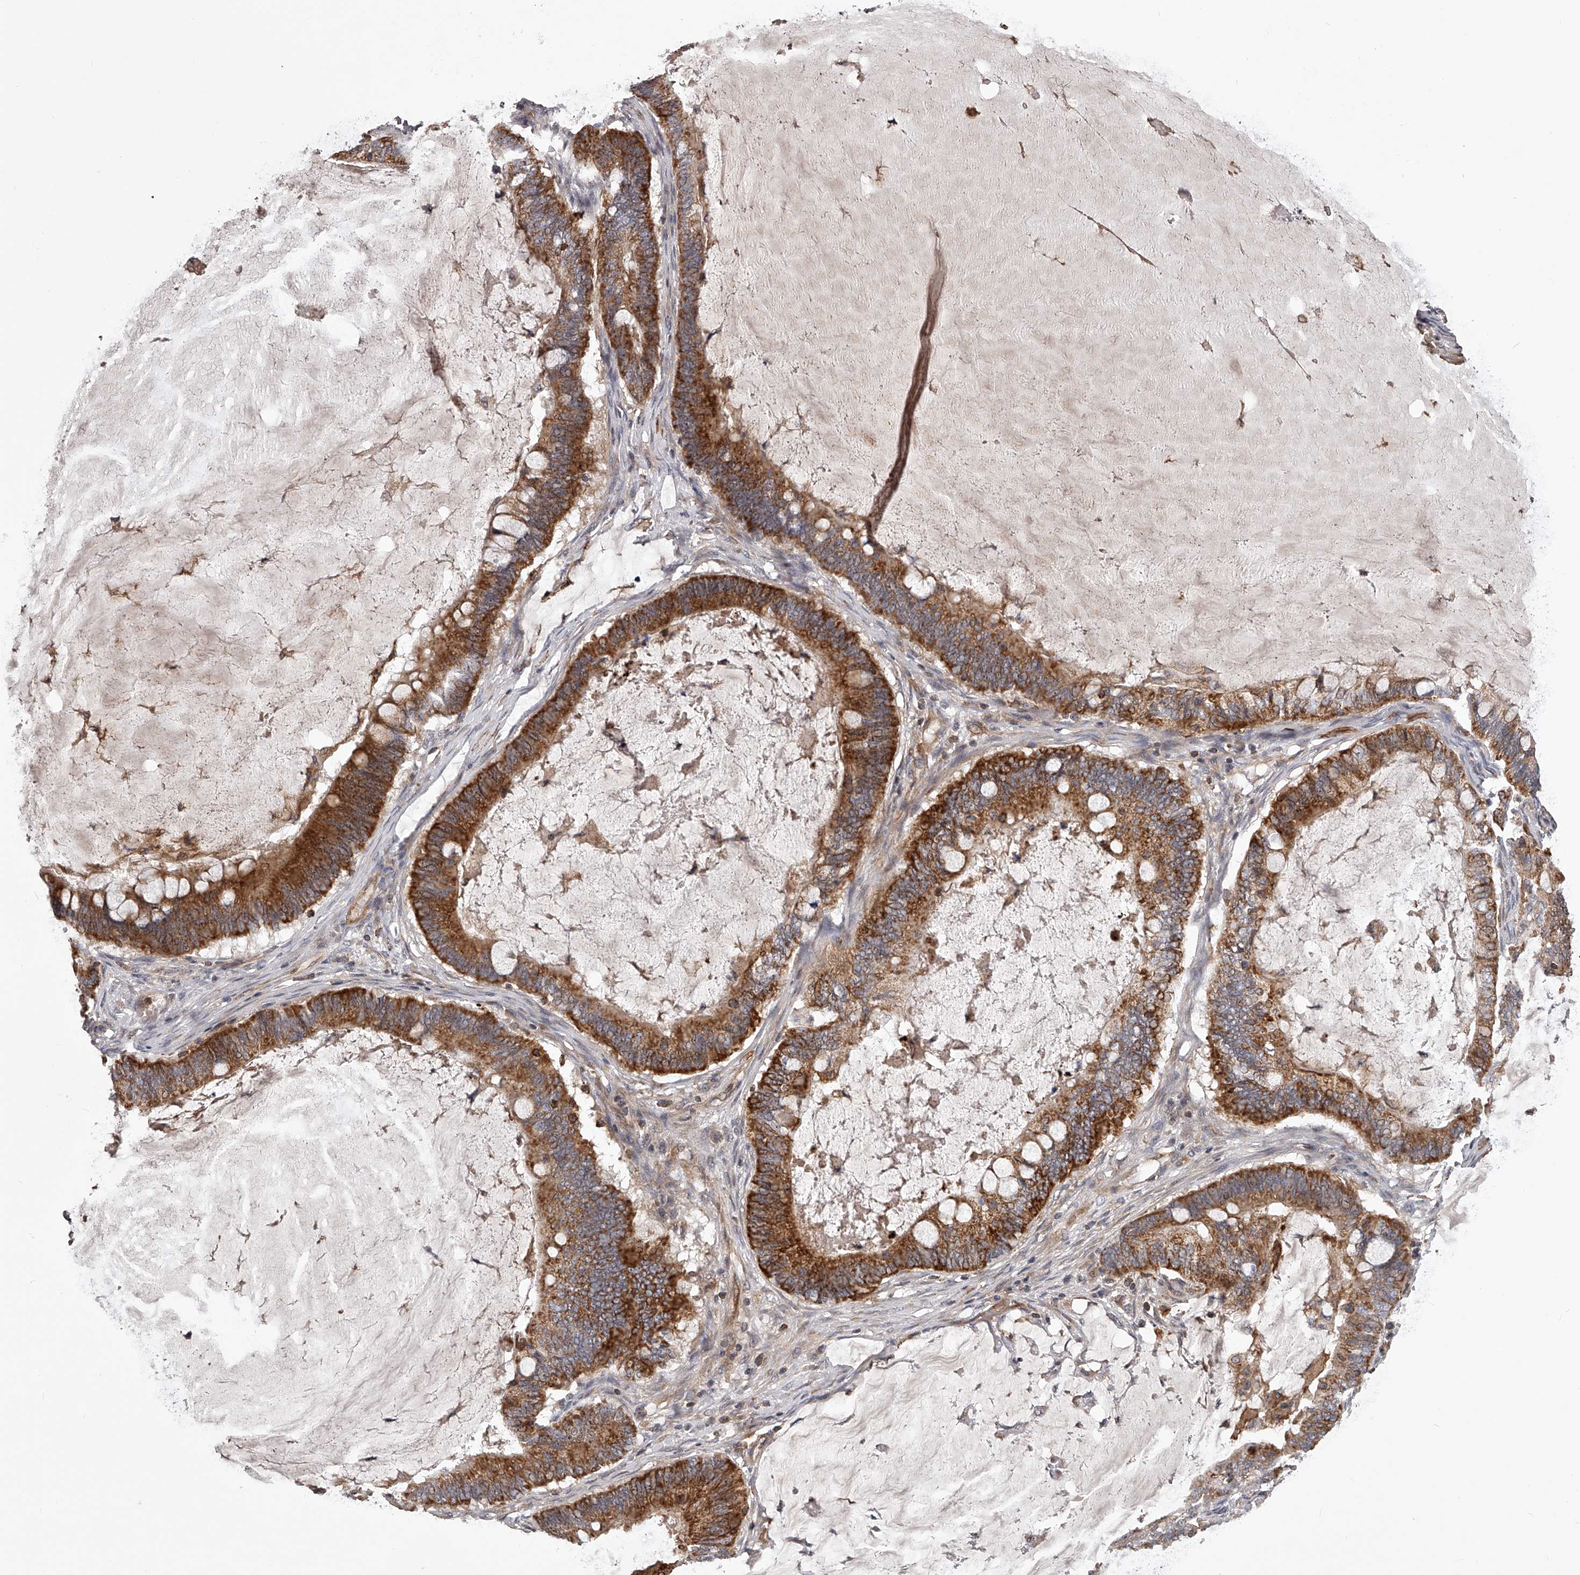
{"staining": {"intensity": "strong", "quantity": ">75%", "location": "cytoplasmic/membranous"}, "tissue": "ovarian cancer", "cell_type": "Tumor cells", "image_type": "cancer", "snomed": [{"axis": "morphology", "description": "Cystadenocarcinoma, mucinous, NOS"}, {"axis": "topography", "description": "Ovary"}], "caption": "An immunohistochemistry (IHC) photomicrograph of tumor tissue is shown. Protein staining in brown shows strong cytoplasmic/membranous positivity in ovarian cancer (mucinous cystadenocarcinoma) within tumor cells. Using DAB (3,3'-diaminobenzidine) (brown) and hematoxylin (blue) stains, captured at high magnification using brightfield microscopy.", "gene": "RRP36", "patient": {"sex": "female", "age": 61}}